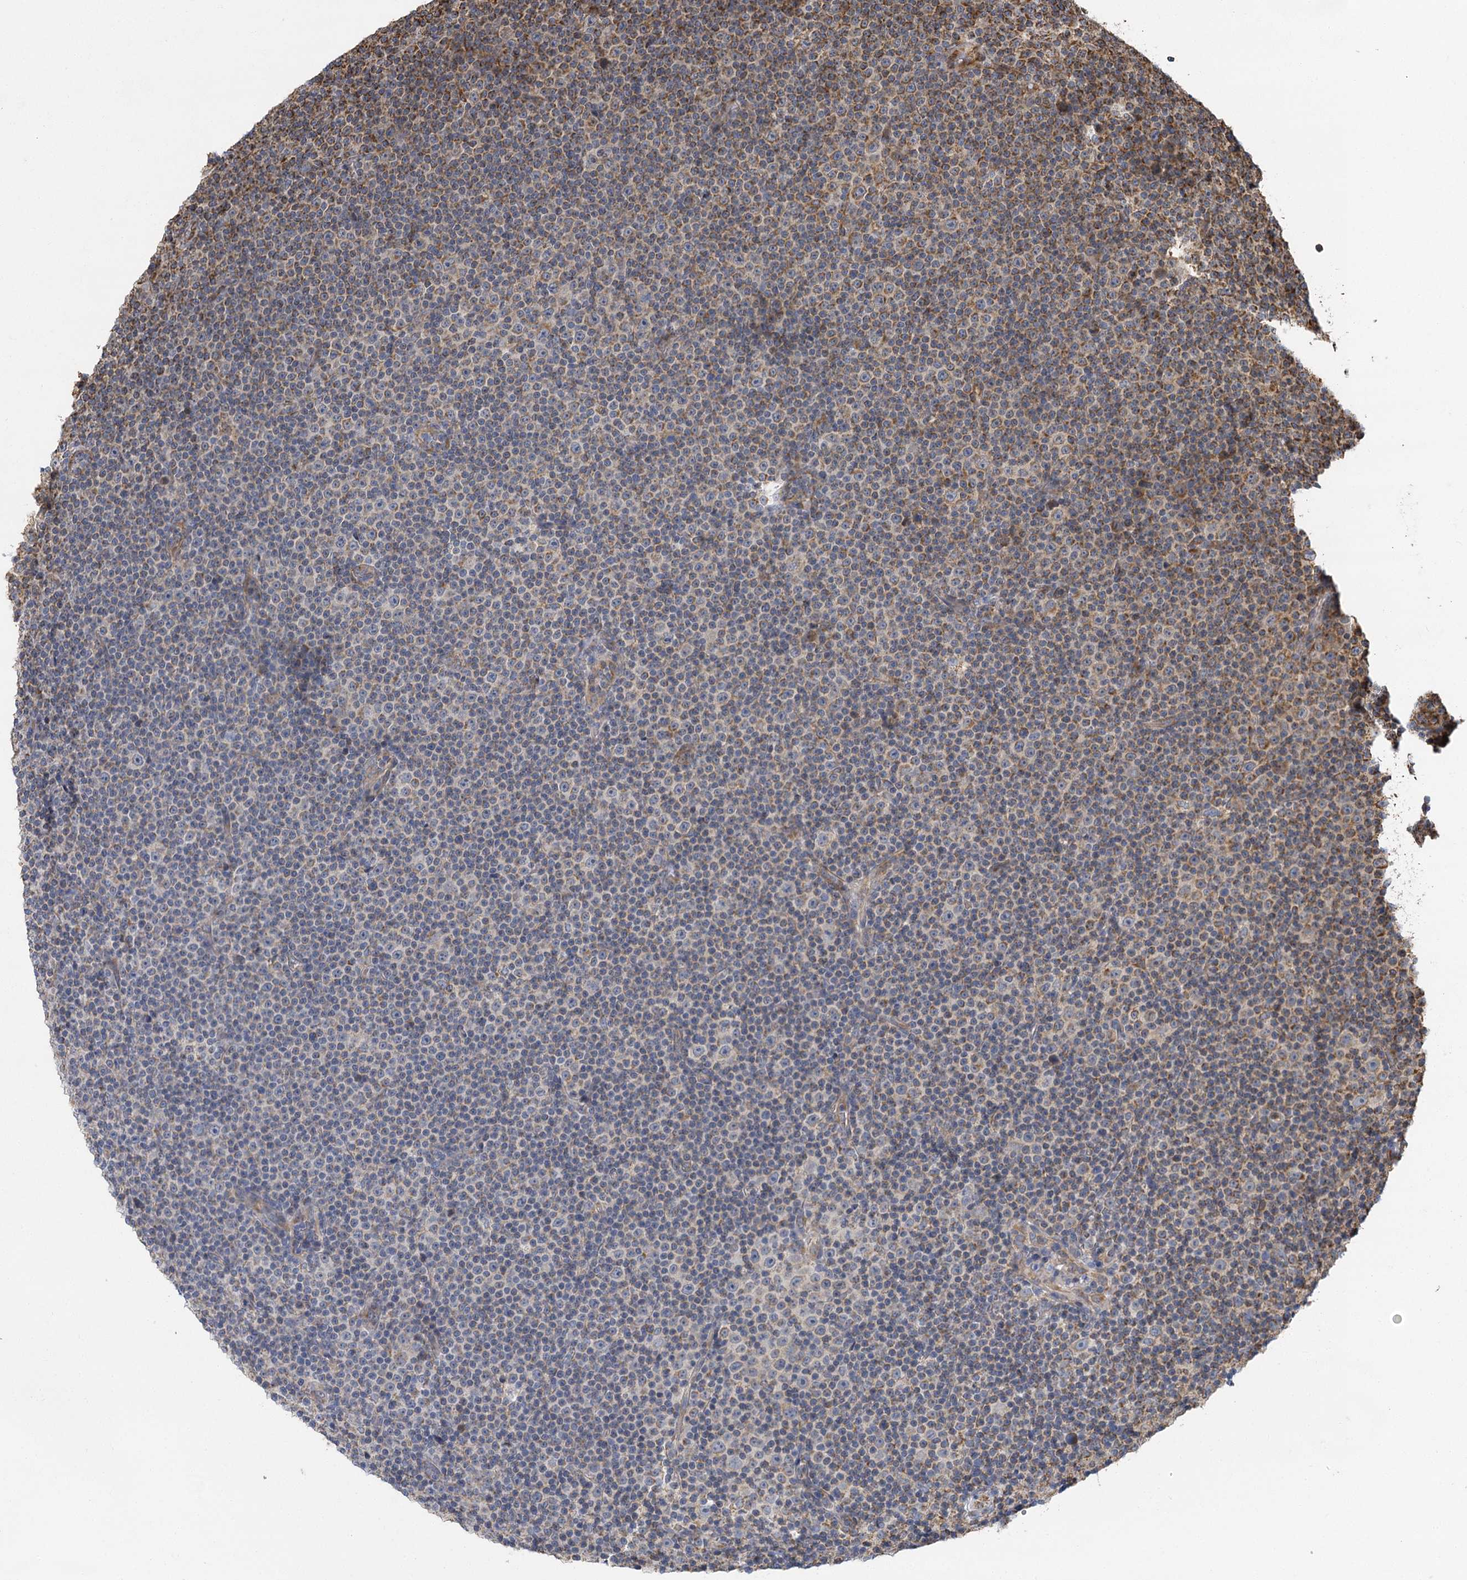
{"staining": {"intensity": "moderate", "quantity": "25%-75%", "location": "cytoplasmic/membranous"}, "tissue": "lymphoma", "cell_type": "Tumor cells", "image_type": "cancer", "snomed": [{"axis": "morphology", "description": "Malignant lymphoma, non-Hodgkin's type, Low grade"}, {"axis": "topography", "description": "Lymph node"}], "caption": "Human lymphoma stained for a protein (brown) shows moderate cytoplasmic/membranous positive expression in about 25%-75% of tumor cells.", "gene": "IL11RA", "patient": {"sex": "female", "age": 67}}